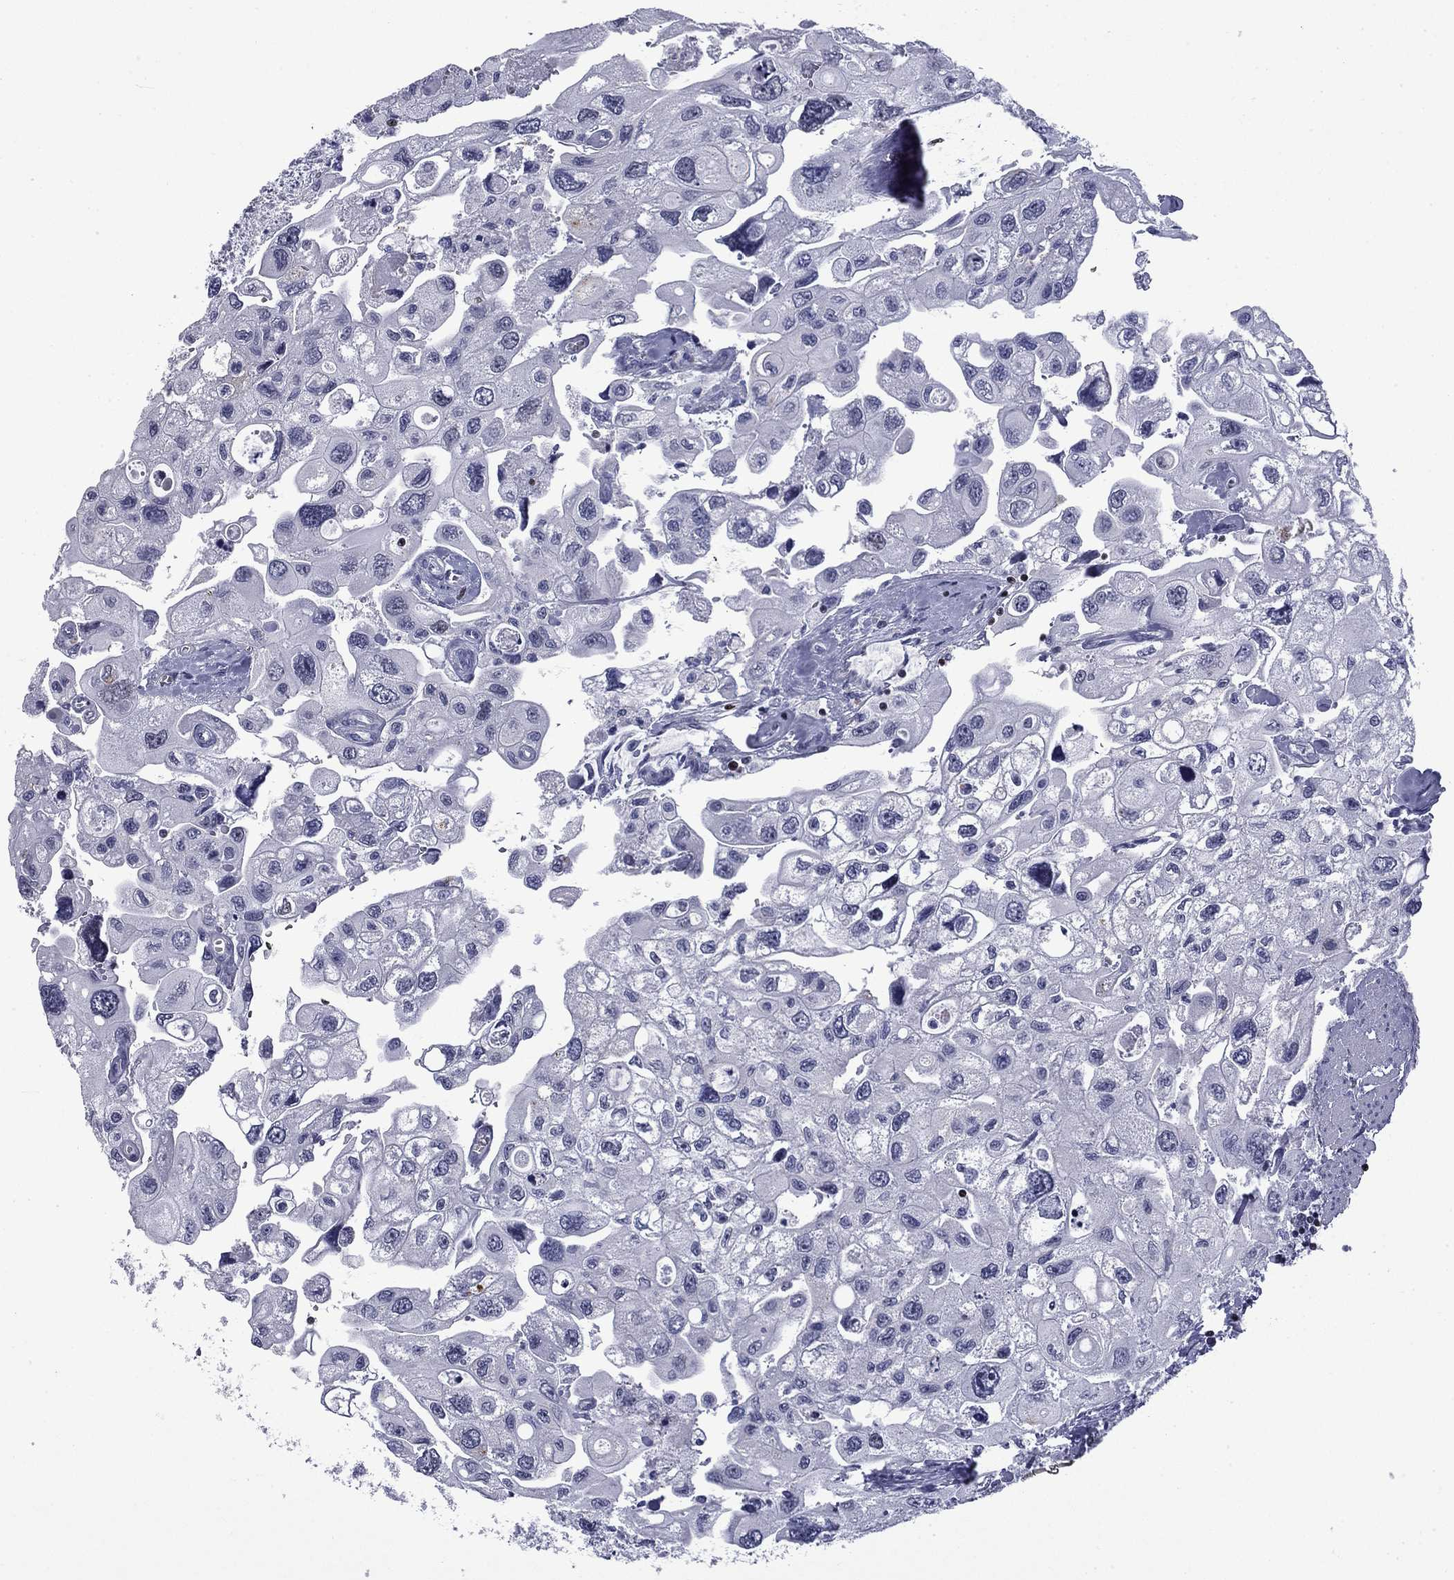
{"staining": {"intensity": "negative", "quantity": "none", "location": "none"}, "tissue": "urothelial cancer", "cell_type": "Tumor cells", "image_type": "cancer", "snomed": [{"axis": "morphology", "description": "Urothelial carcinoma, High grade"}, {"axis": "topography", "description": "Urinary bladder"}], "caption": "Tumor cells are negative for brown protein staining in urothelial cancer.", "gene": "IKZF3", "patient": {"sex": "male", "age": 59}}